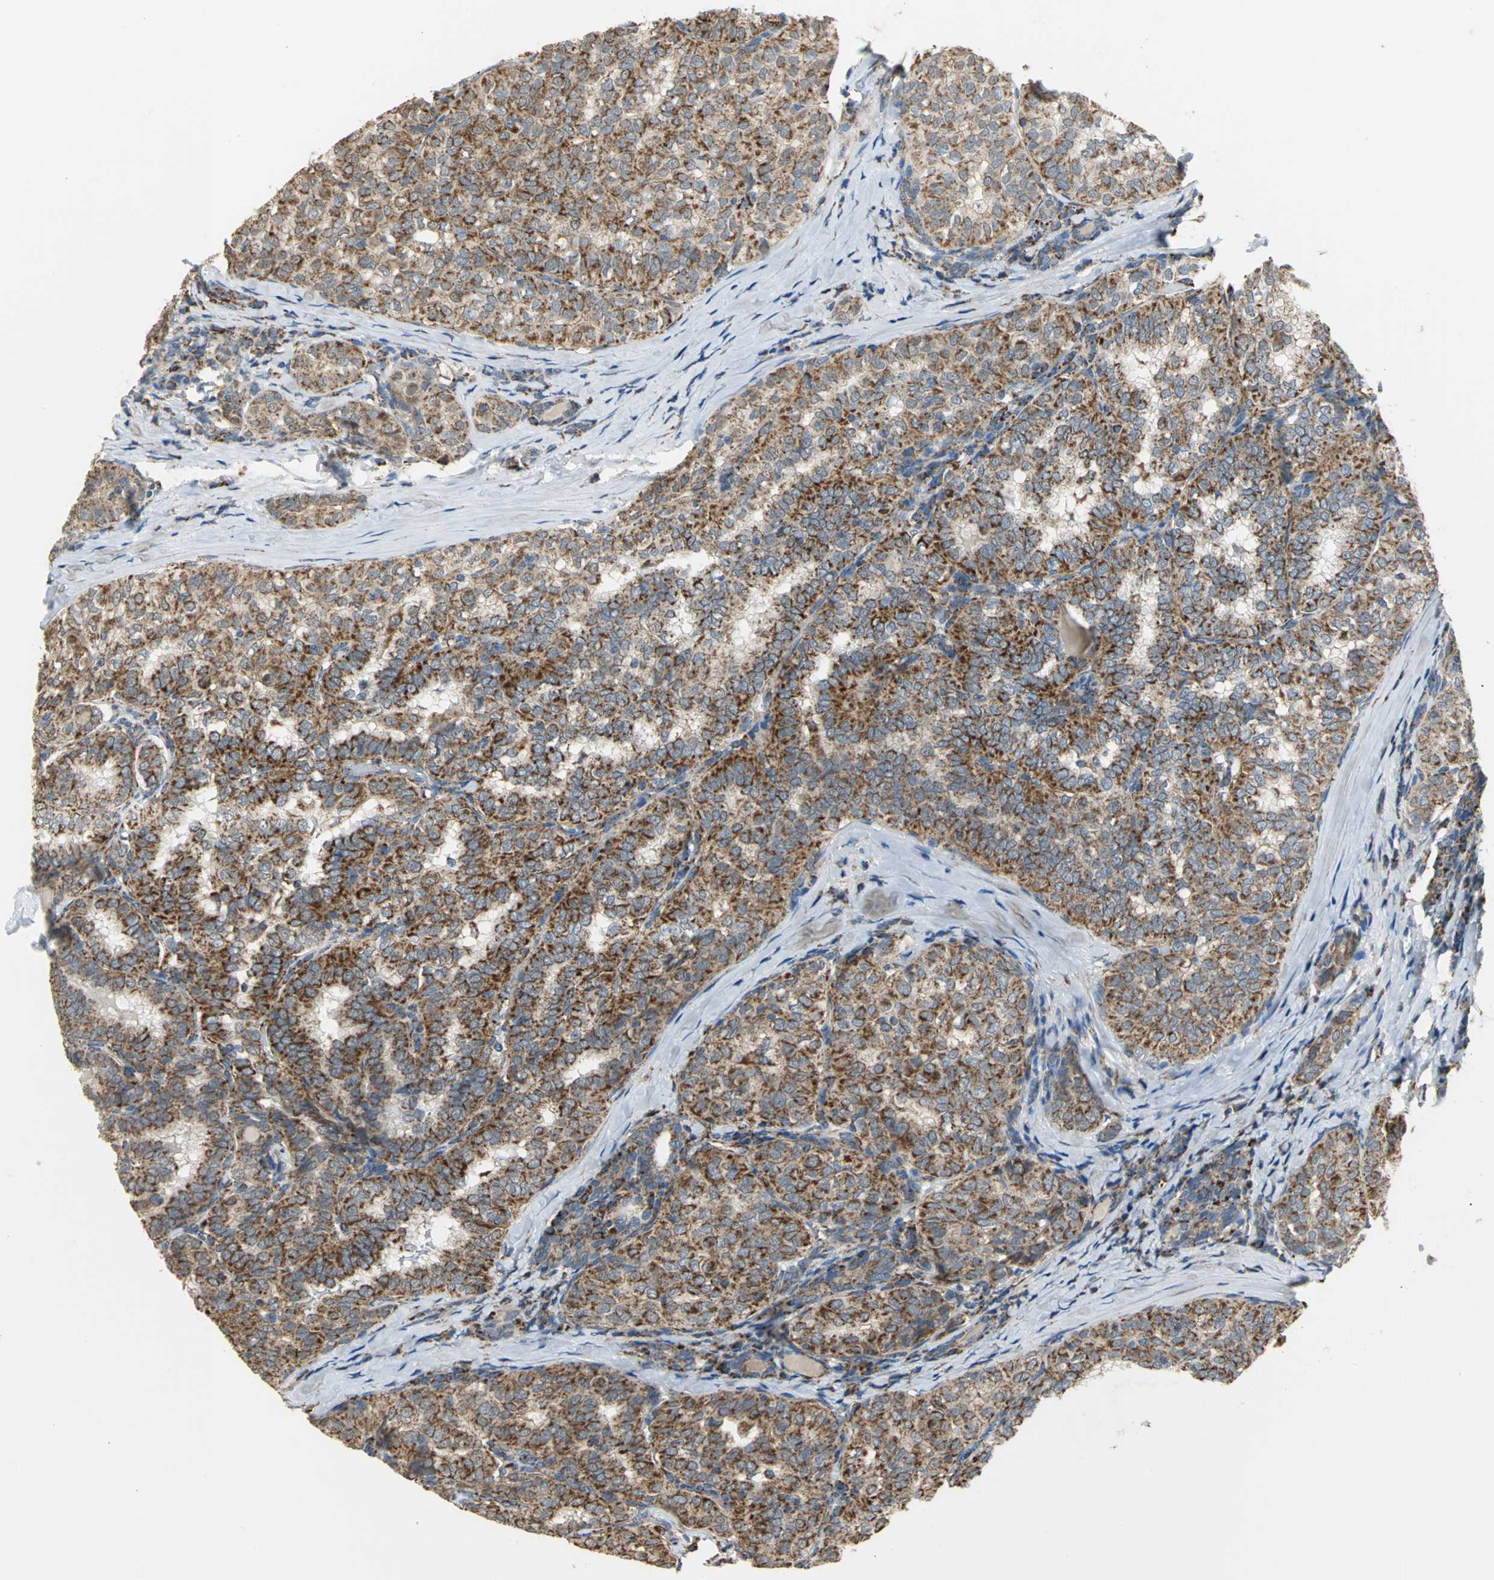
{"staining": {"intensity": "strong", "quantity": ">75%", "location": "cytoplasmic/membranous"}, "tissue": "thyroid cancer", "cell_type": "Tumor cells", "image_type": "cancer", "snomed": [{"axis": "morphology", "description": "Normal tissue, NOS"}, {"axis": "morphology", "description": "Papillary adenocarcinoma, NOS"}, {"axis": "topography", "description": "Thyroid gland"}], "caption": "Protein staining of thyroid papillary adenocarcinoma tissue displays strong cytoplasmic/membranous staining in about >75% of tumor cells.", "gene": "NDUFB5", "patient": {"sex": "female", "age": 30}}